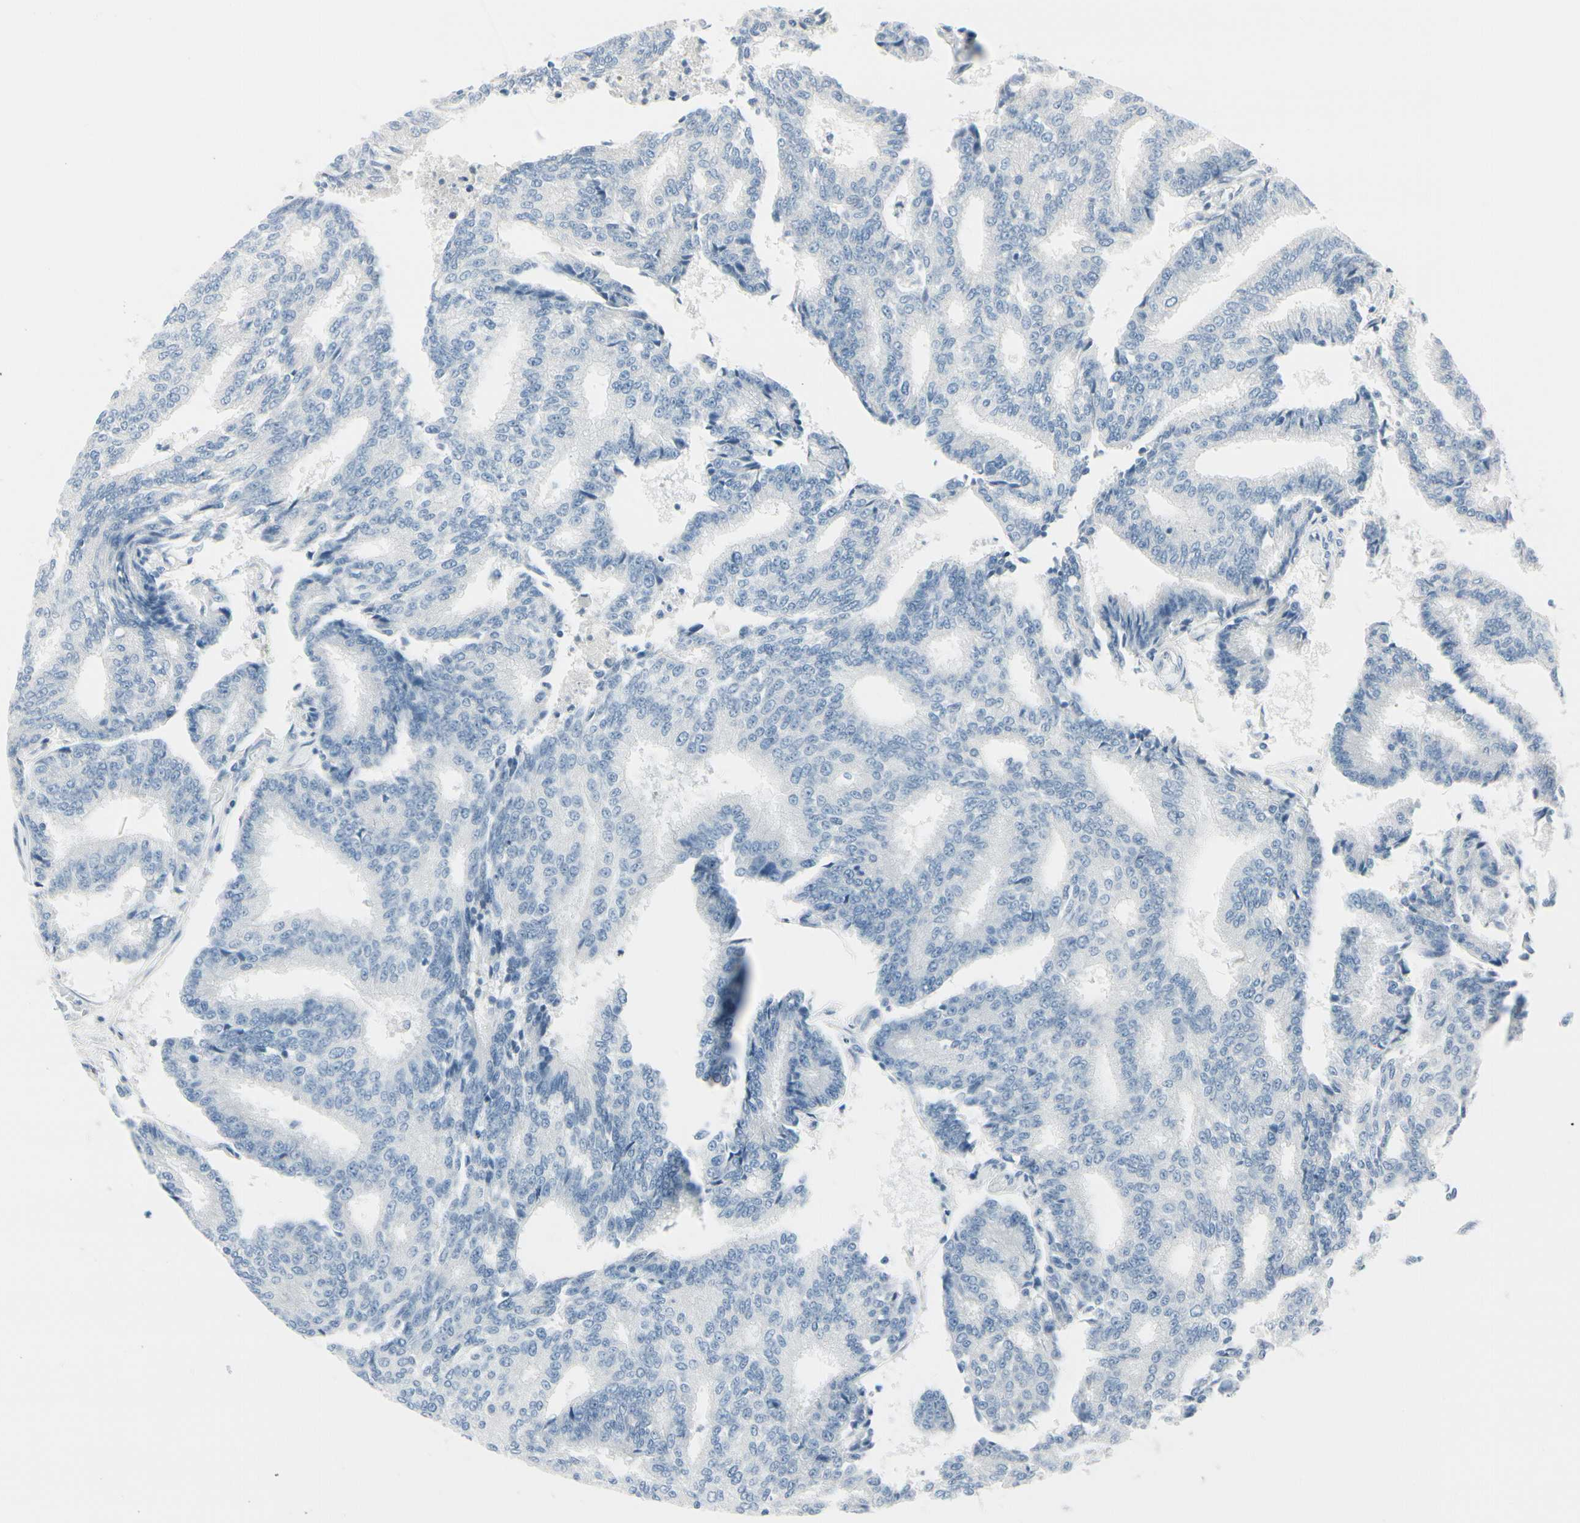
{"staining": {"intensity": "negative", "quantity": "none", "location": "none"}, "tissue": "prostate cancer", "cell_type": "Tumor cells", "image_type": "cancer", "snomed": [{"axis": "morphology", "description": "Adenocarcinoma, High grade"}, {"axis": "topography", "description": "Prostate"}], "caption": "A high-resolution photomicrograph shows immunohistochemistry staining of prostate cancer, which shows no significant expression in tumor cells.", "gene": "CDHR5", "patient": {"sex": "male", "age": 55}}